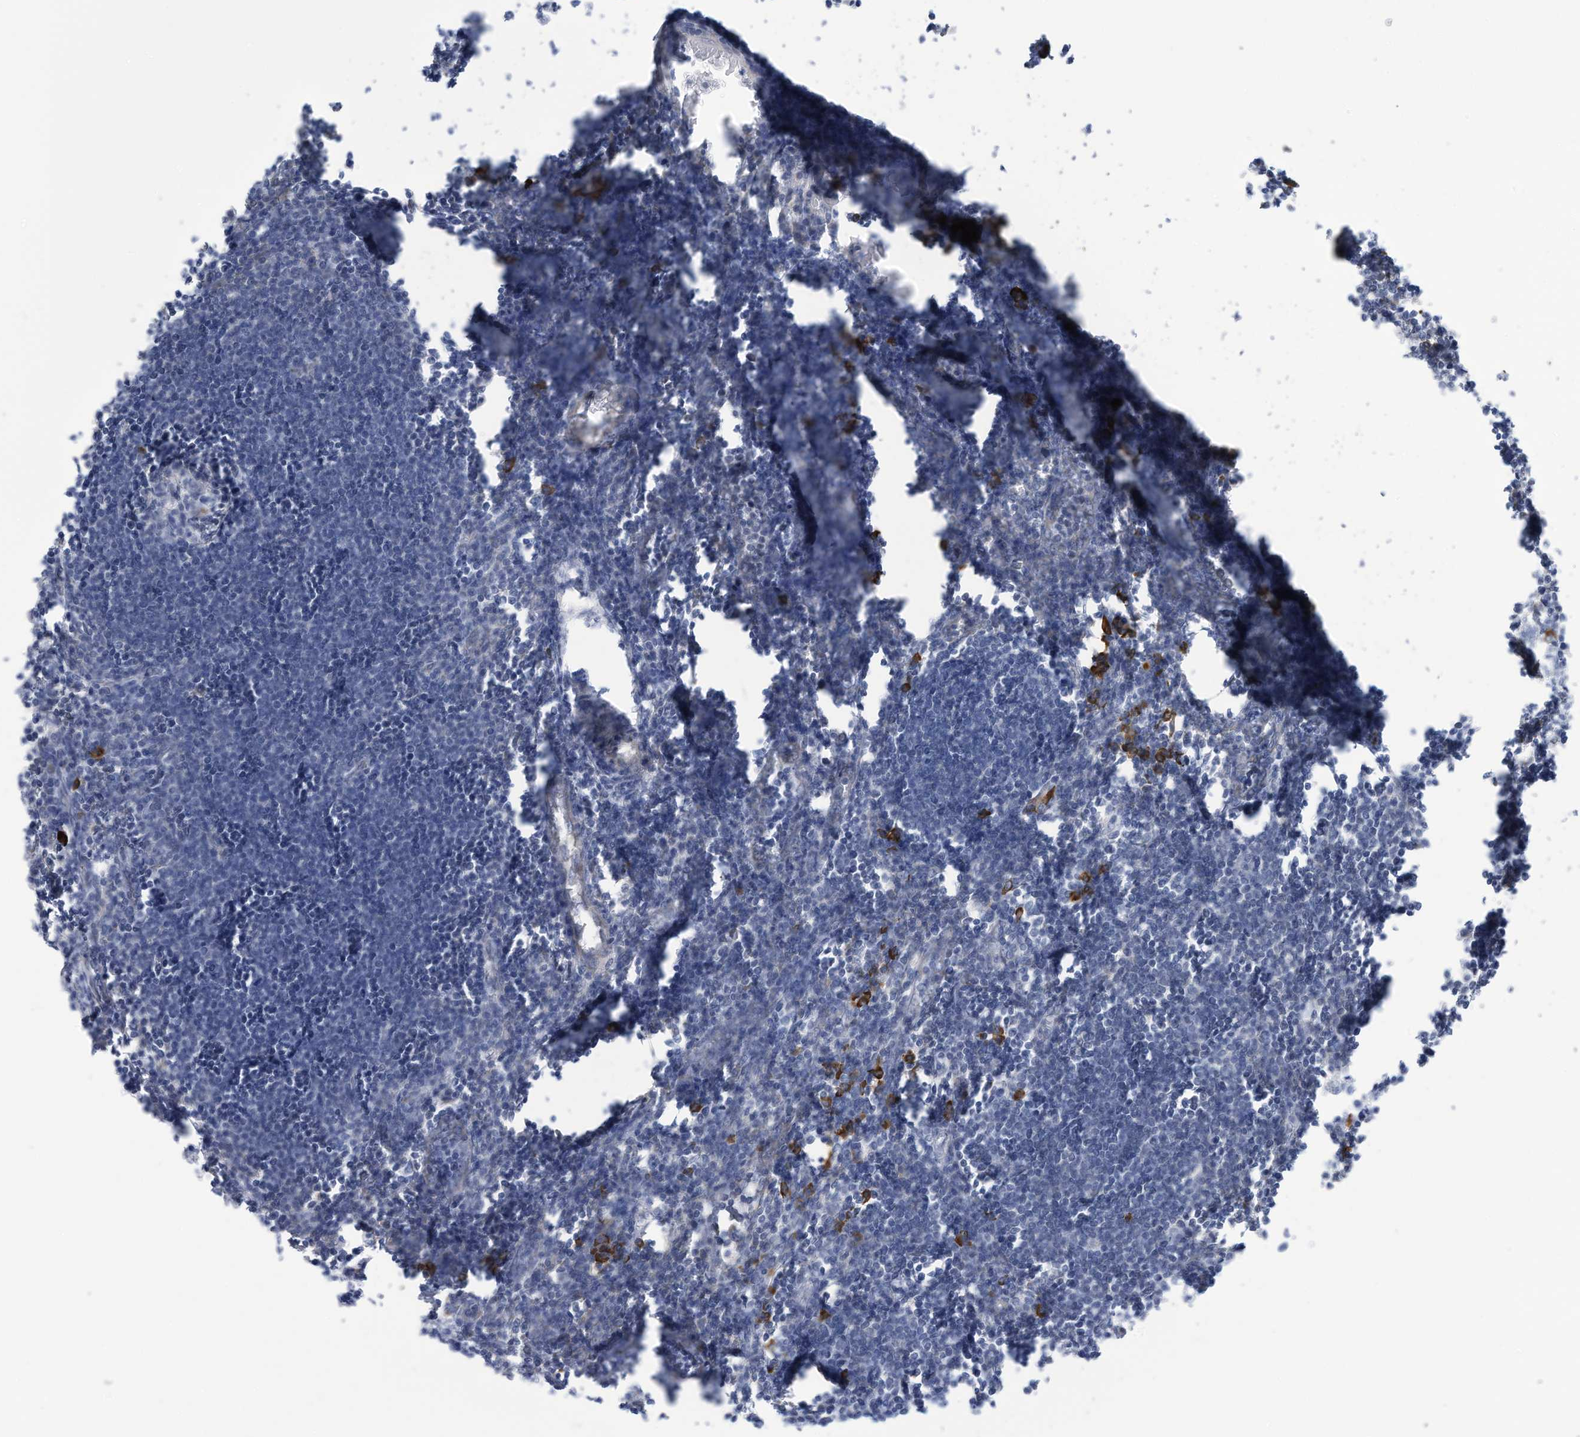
{"staining": {"intensity": "strong", "quantity": "<25%", "location": "cytoplasmic/membranous"}, "tissue": "lymph node", "cell_type": "Germinal center cells", "image_type": "normal", "snomed": [{"axis": "morphology", "description": "Normal tissue, NOS"}, {"axis": "morphology", "description": "Malignant melanoma, Metastatic site"}, {"axis": "topography", "description": "Lymph node"}], "caption": "Immunohistochemistry (IHC) (DAB) staining of benign human lymph node exhibits strong cytoplasmic/membranous protein staining in about <25% of germinal center cells.", "gene": "ZNF292", "patient": {"sex": "male", "age": 41}}